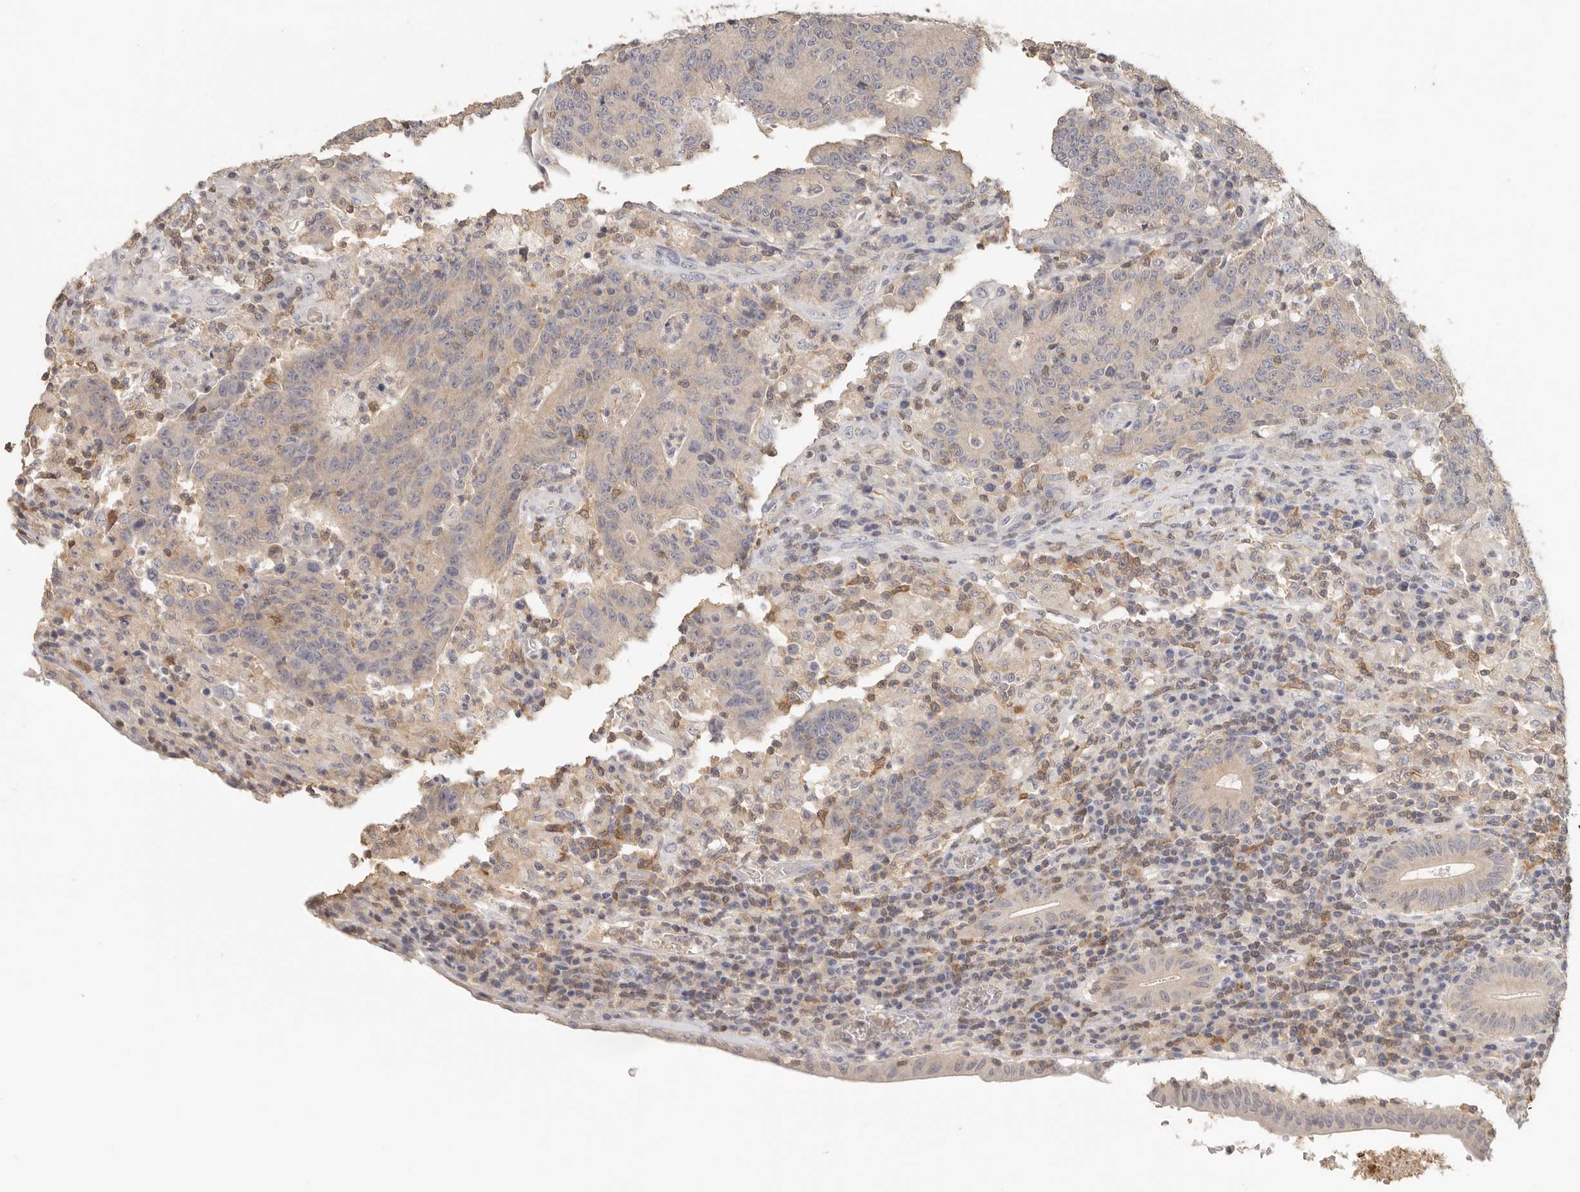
{"staining": {"intensity": "weak", "quantity": "<25%", "location": "cytoplasmic/membranous"}, "tissue": "colorectal cancer", "cell_type": "Tumor cells", "image_type": "cancer", "snomed": [{"axis": "morphology", "description": "Adenocarcinoma, NOS"}, {"axis": "topography", "description": "Colon"}], "caption": "Immunohistochemistry histopathology image of neoplastic tissue: colorectal adenocarcinoma stained with DAB exhibits no significant protein positivity in tumor cells.", "gene": "CSK", "patient": {"sex": "female", "age": 75}}